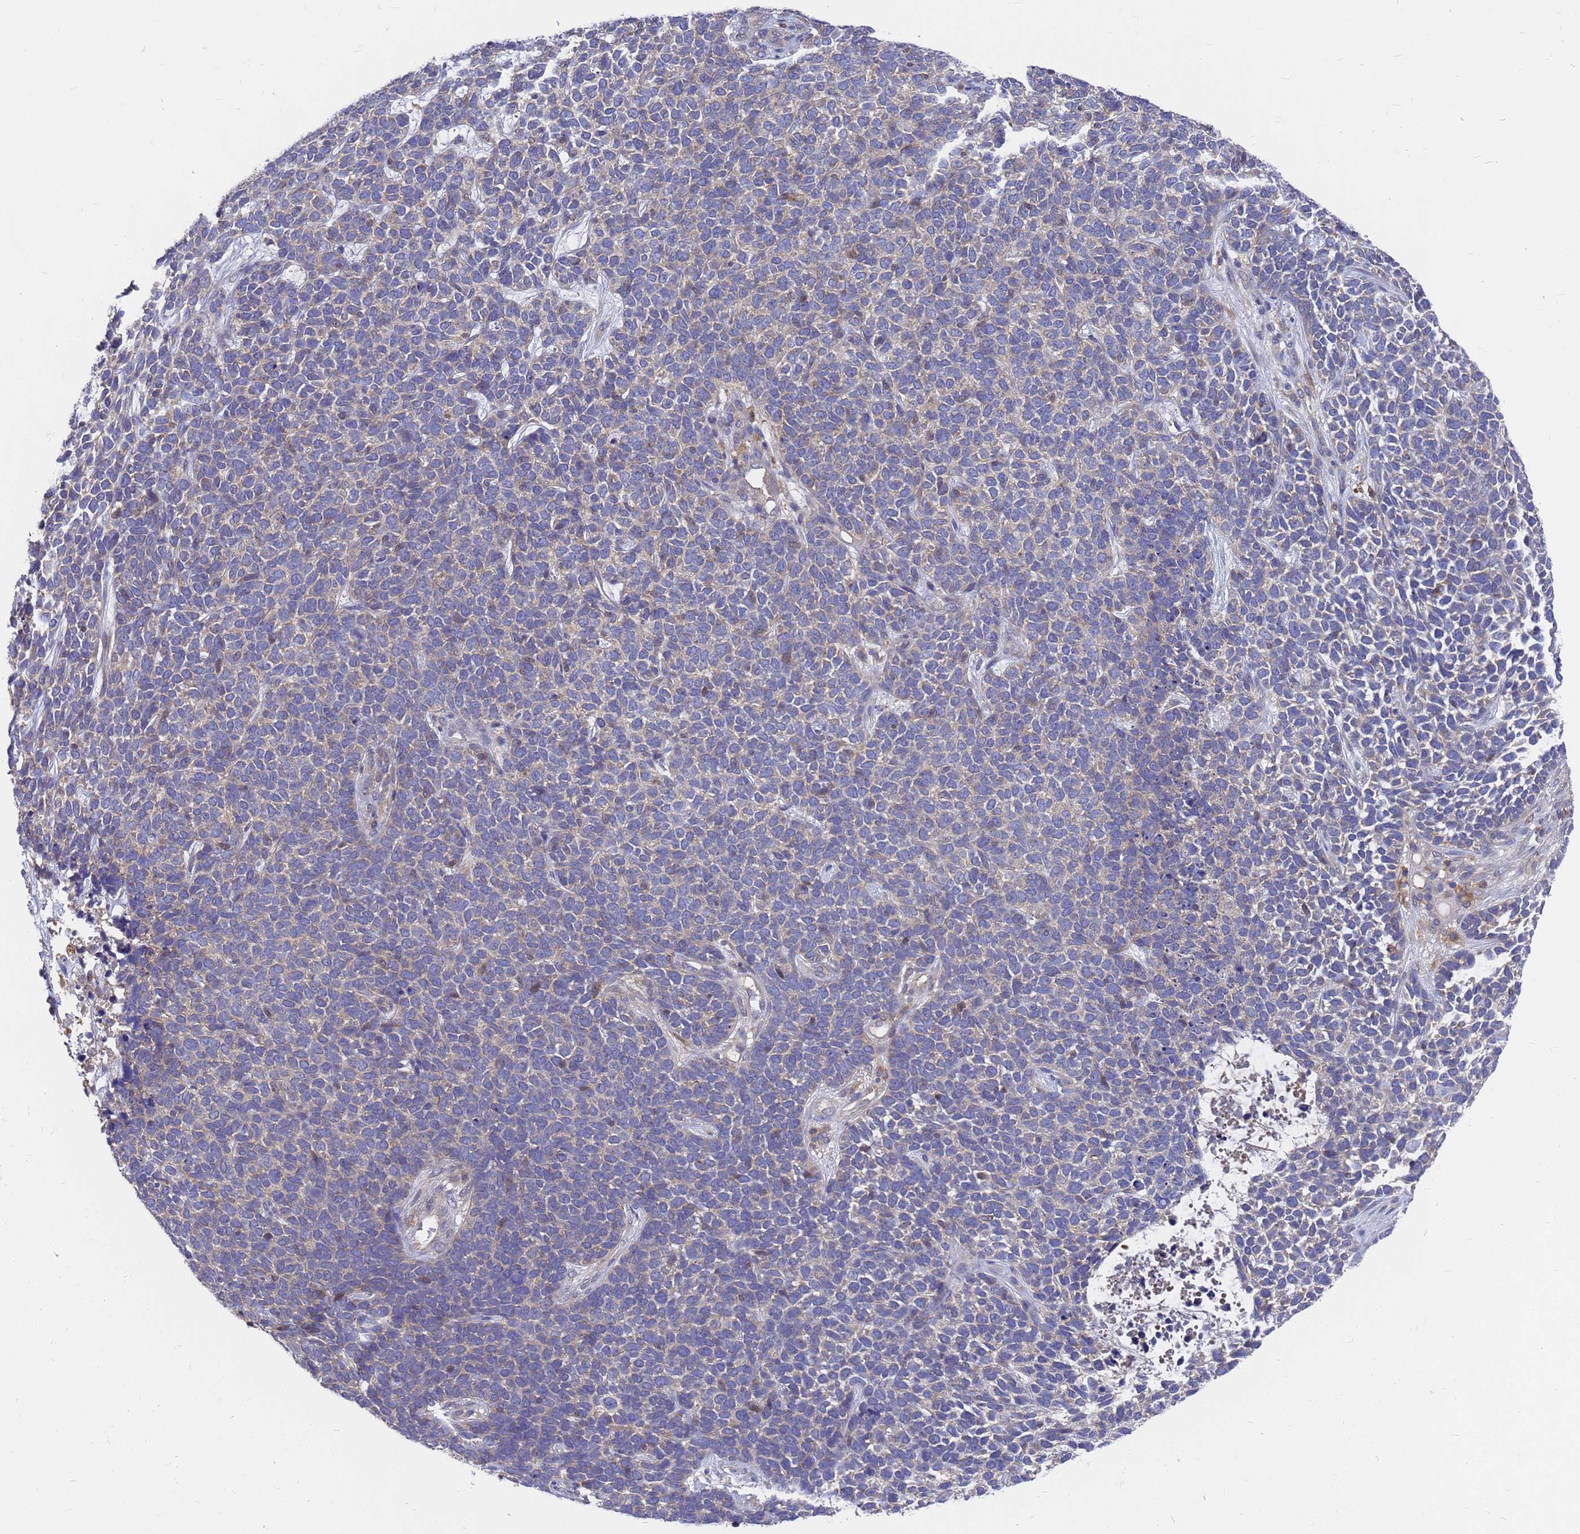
{"staining": {"intensity": "negative", "quantity": "none", "location": "none"}, "tissue": "skin cancer", "cell_type": "Tumor cells", "image_type": "cancer", "snomed": [{"axis": "morphology", "description": "Basal cell carcinoma"}, {"axis": "topography", "description": "Skin"}], "caption": "Immunohistochemical staining of skin basal cell carcinoma exhibits no significant expression in tumor cells. (Stains: DAB immunohistochemistry with hematoxylin counter stain, Microscopy: brightfield microscopy at high magnification).", "gene": "SLC35E2B", "patient": {"sex": "female", "age": 84}}